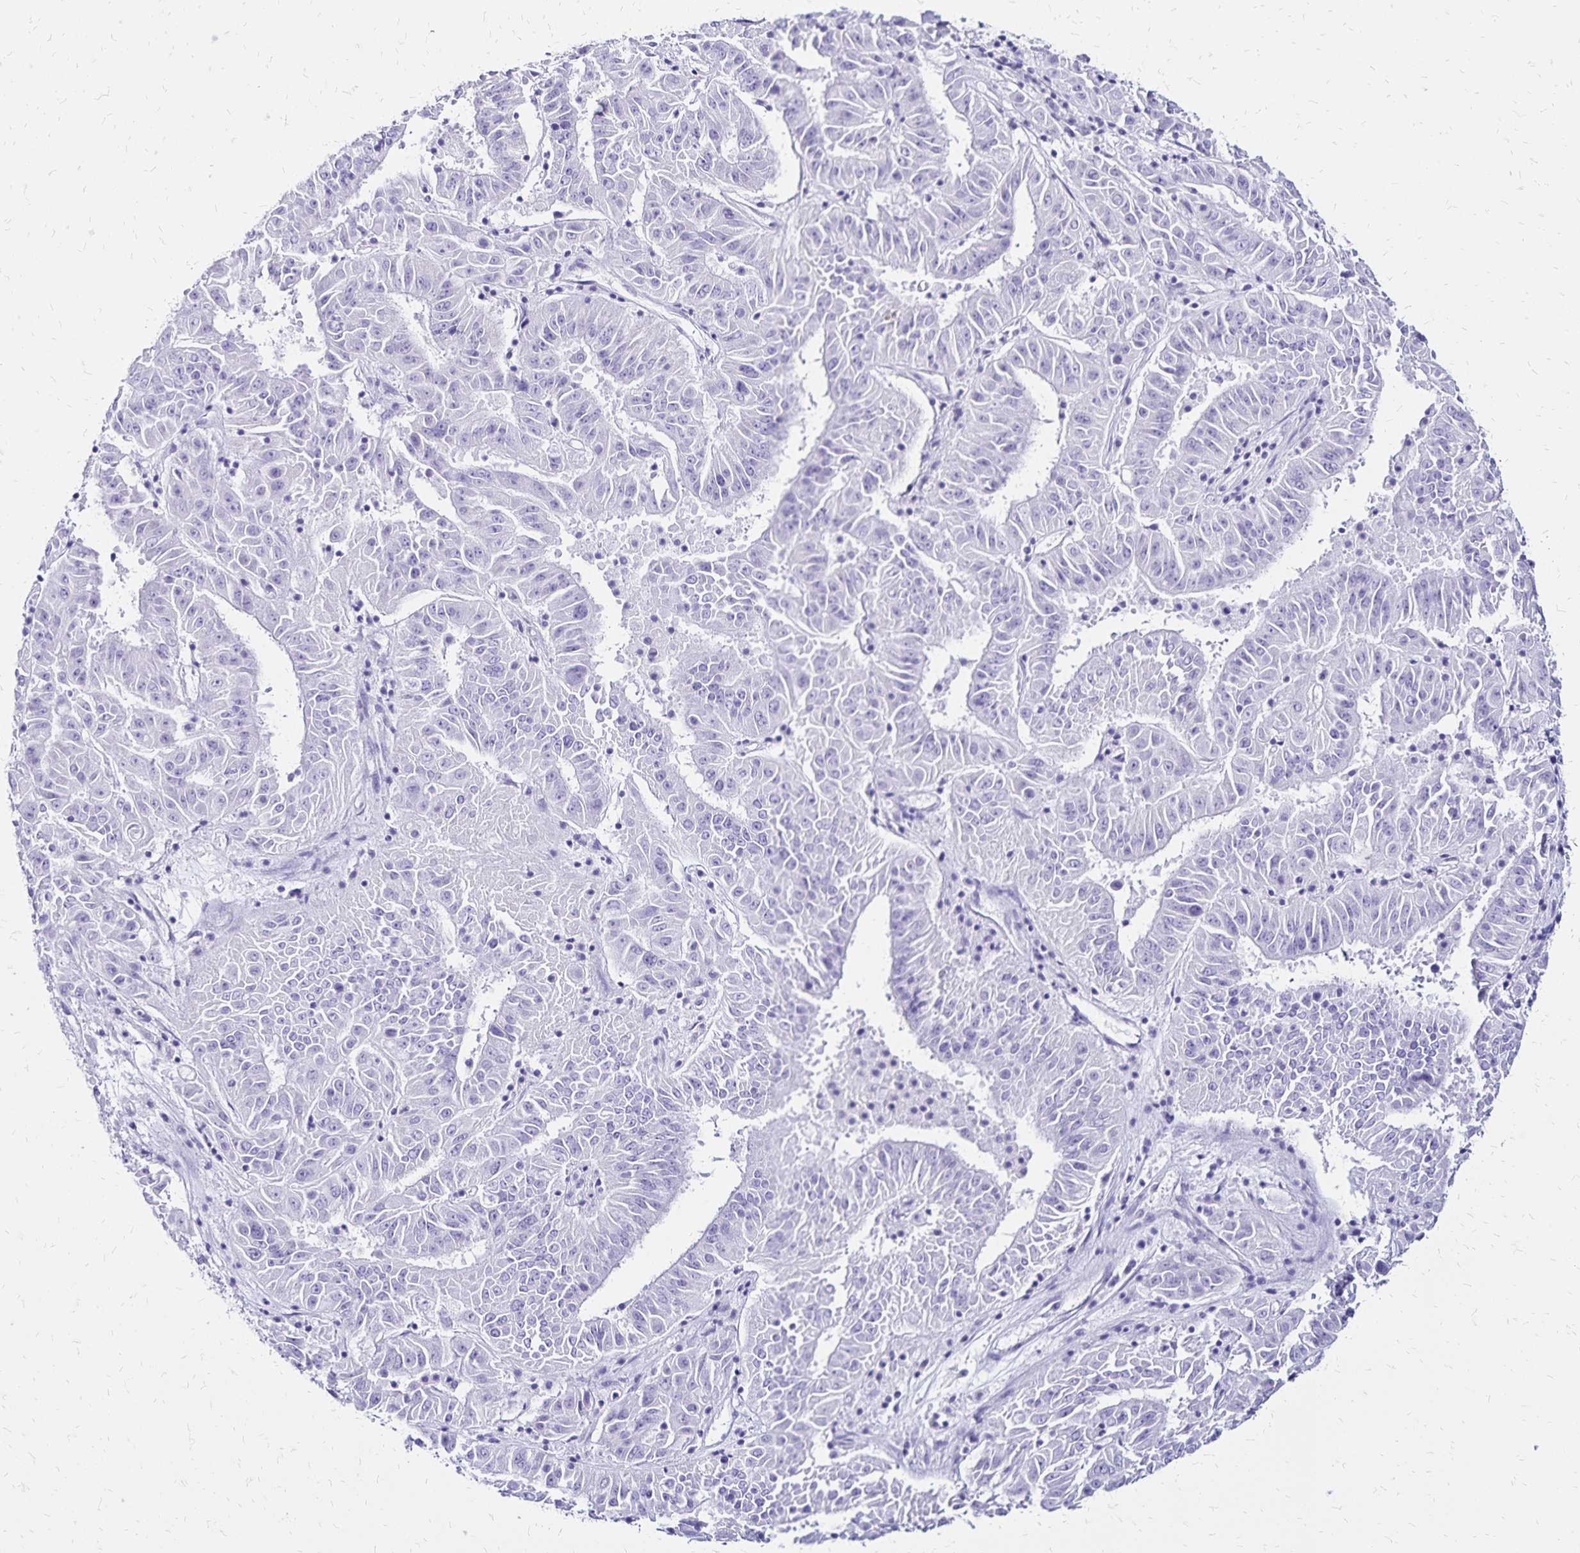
{"staining": {"intensity": "negative", "quantity": "none", "location": "none"}, "tissue": "pancreatic cancer", "cell_type": "Tumor cells", "image_type": "cancer", "snomed": [{"axis": "morphology", "description": "Adenocarcinoma, NOS"}, {"axis": "topography", "description": "Pancreas"}], "caption": "Tumor cells show no significant expression in pancreatic adenocarcinoma.", "gene": "LIN28B", "patient": {"sex": "male", "age": 63}}